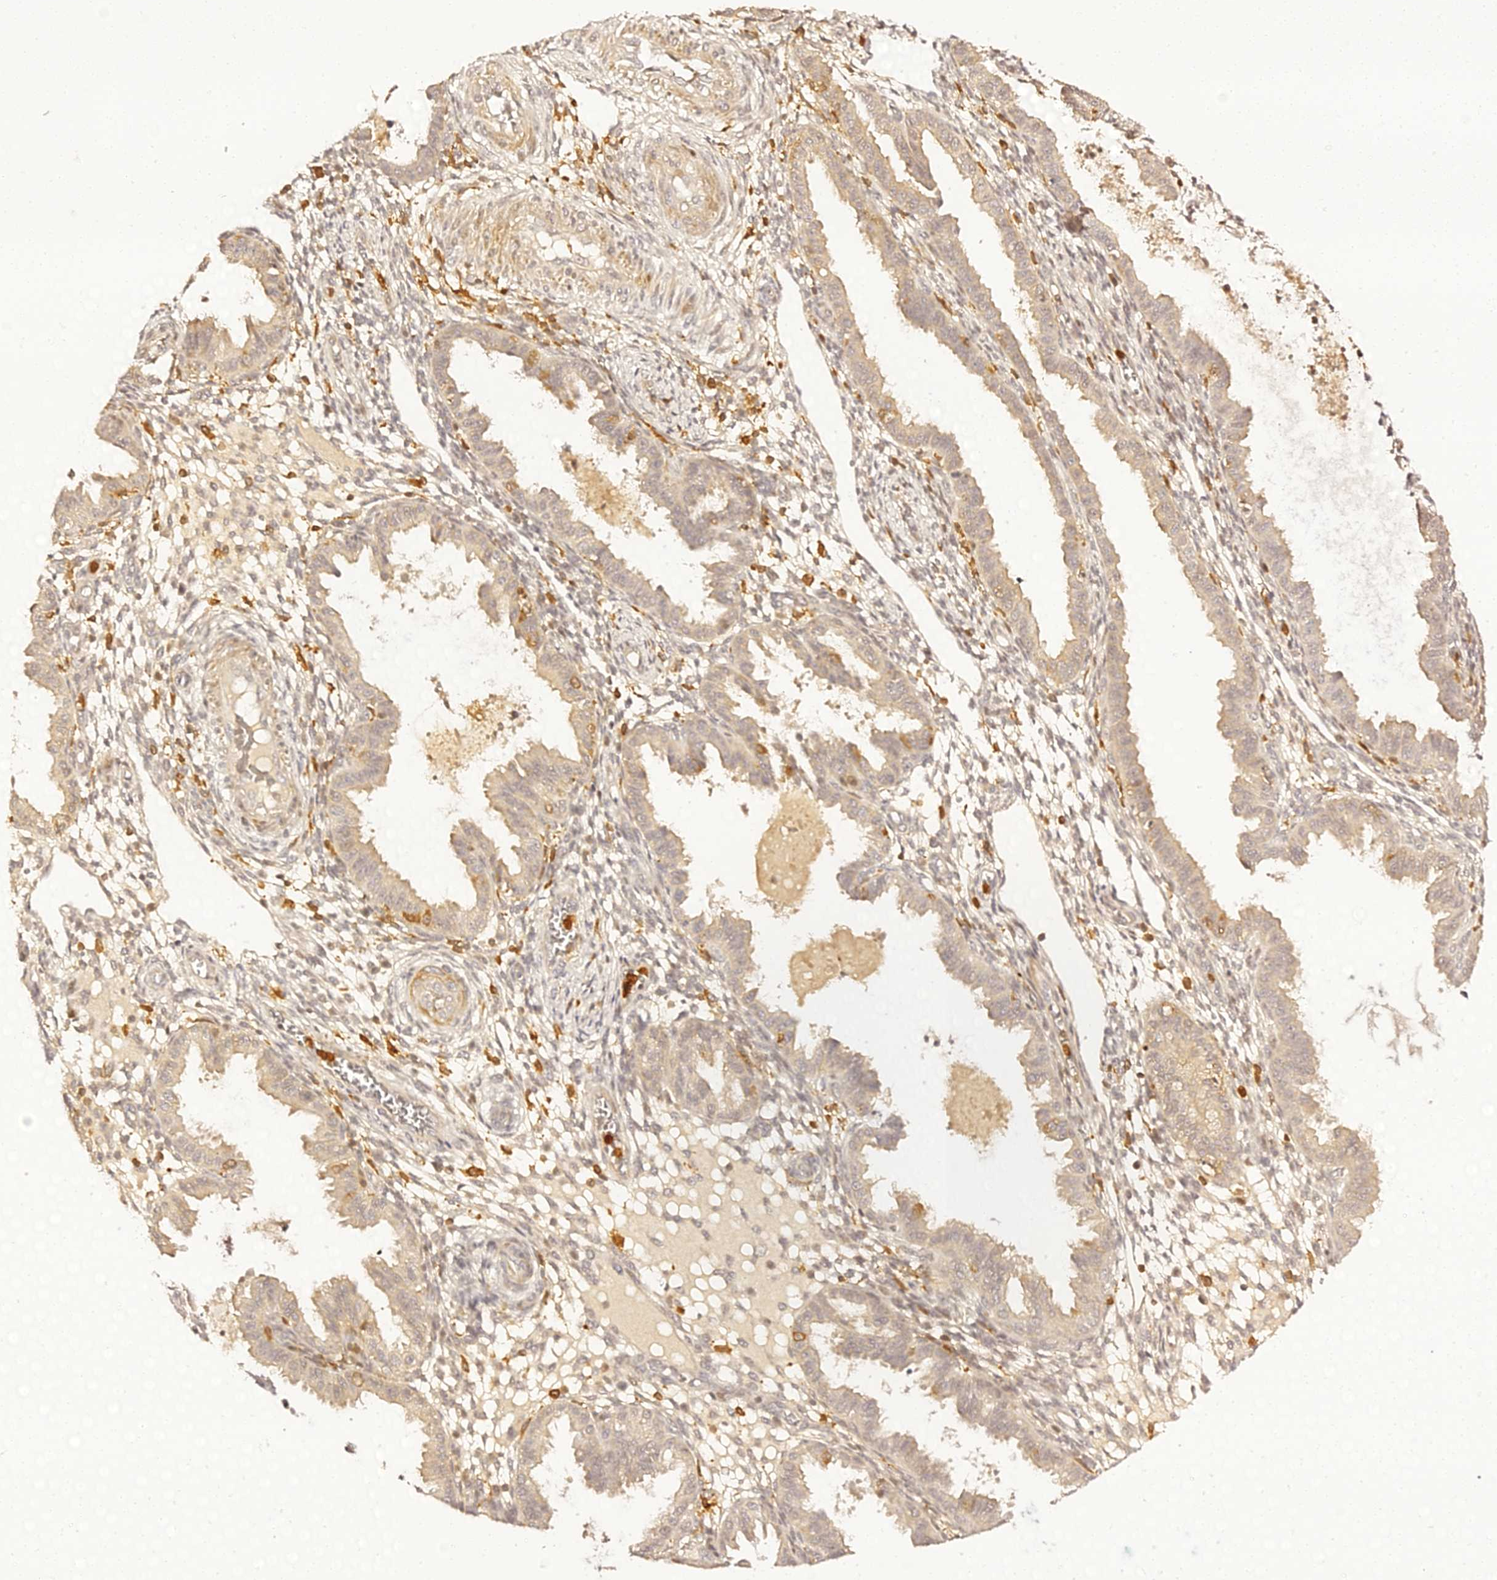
{"staining": {"intensity": "weak", "quantity": "25%-75%", "location": "cytoplasmic/membranous"}, "tissue": "endometrium", "cell_type": "Cells in endometrial stroma", "image_type": "normal", "snomed": [{"axis": "morphology", "description": "Normal tissue, NOS"}, {"axis": "topography", "description": "Endometrium"}], "caption": "Endometrium stained with DAB IHC shows low levels of weak cytoplasmic/membranous positivity in about 25%-75% of cells in endometrial stroma.", "gene": "IL4I1", "patient": {"sex": "female", "age": 33}}